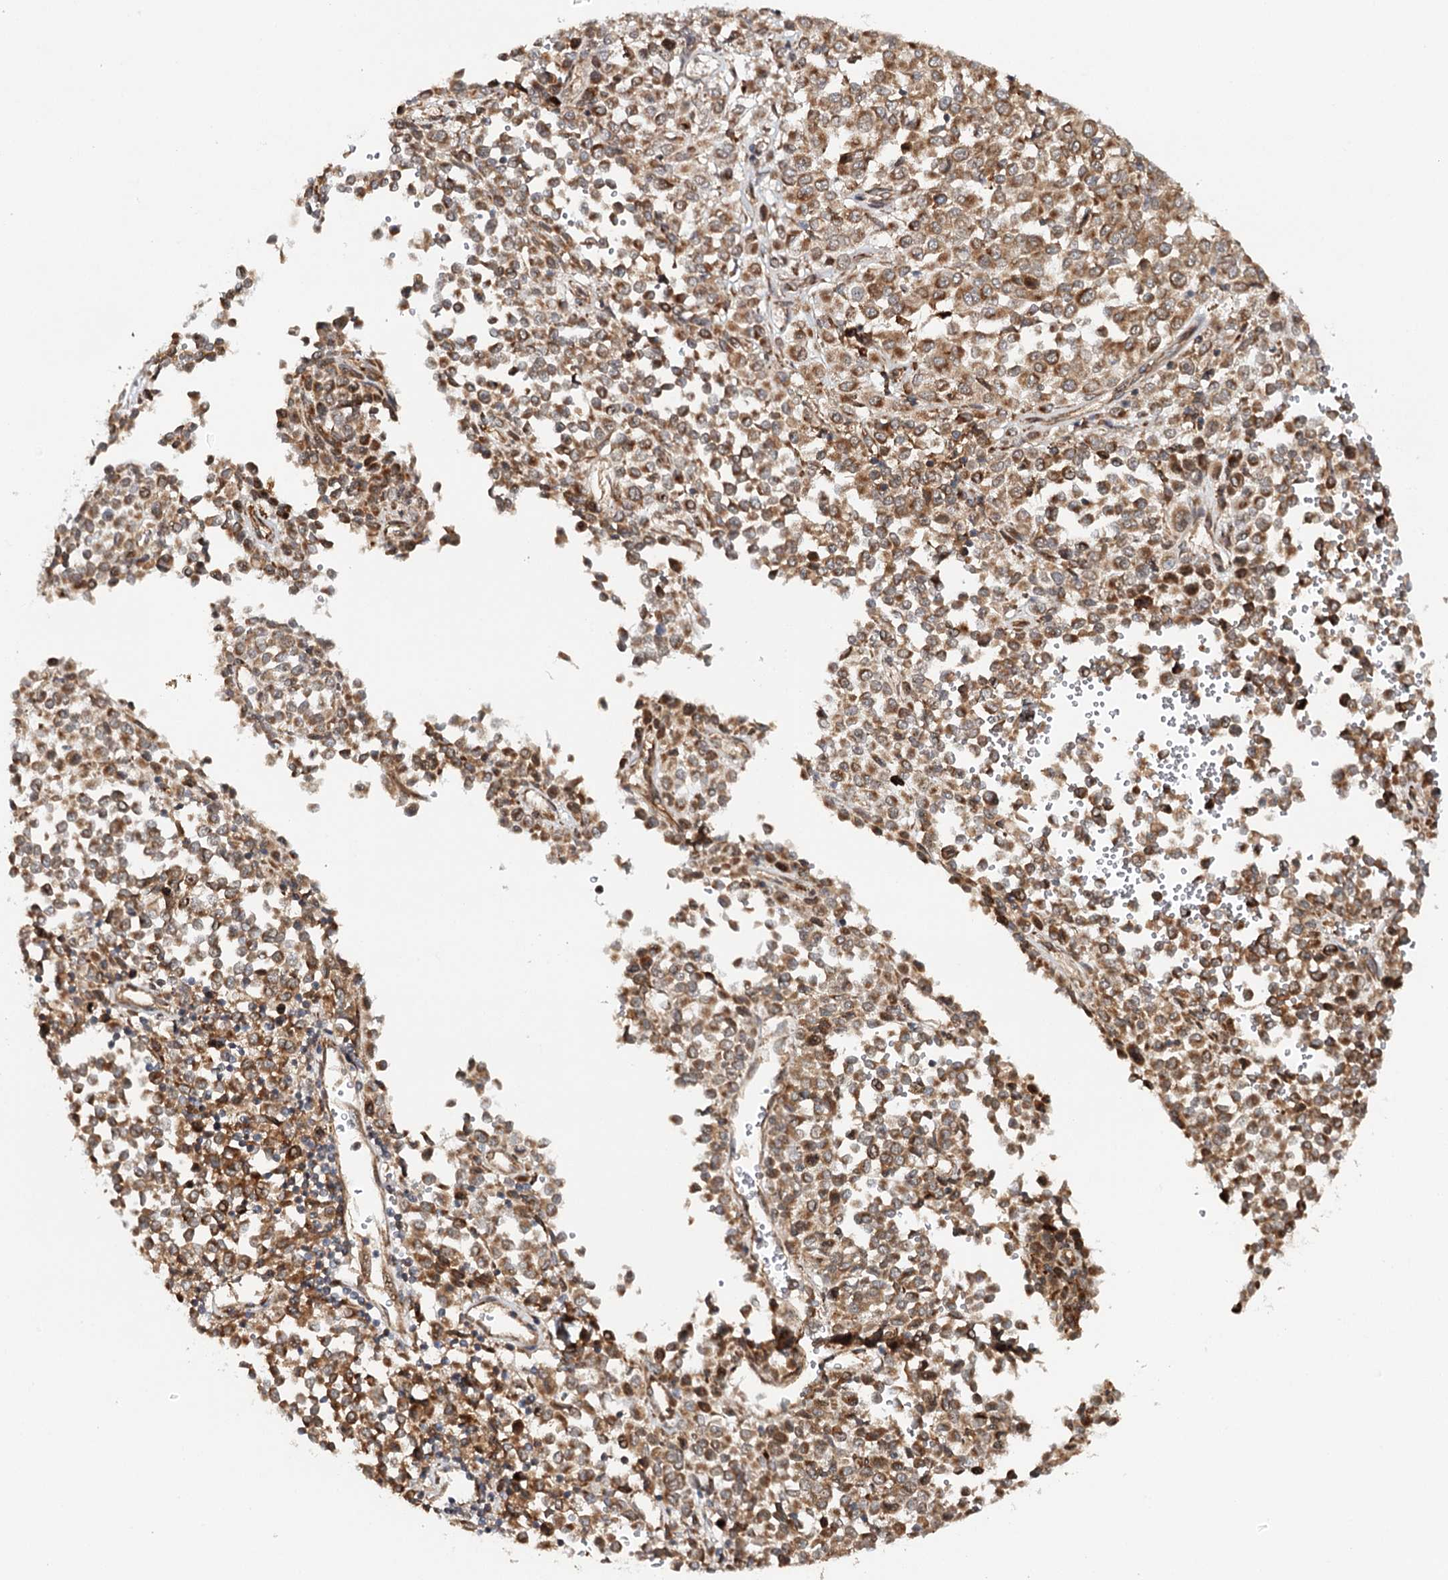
{"staining": {"intensity": "moderate", "quantity": ">75%", "location": "cytoplasmic/membranous"}, "tissue": "melanoma", "cell_type": "Tumor cells", "image_type": "cancer", "snomed": [{"axis": "morphology", "description": "Malignant melanoma, Metastatic site"}, {"axis": "topography", "description": "Pancreas"}], "caption": "Human malignant melanoma (metastatic site) stained for a protein (brown) shows moderate cytoplasmic/membranous positive positivity in approximately >75% of tumor cells.", "gene": "MKNK1", "patient": {"sex": "female", "age": 30}}